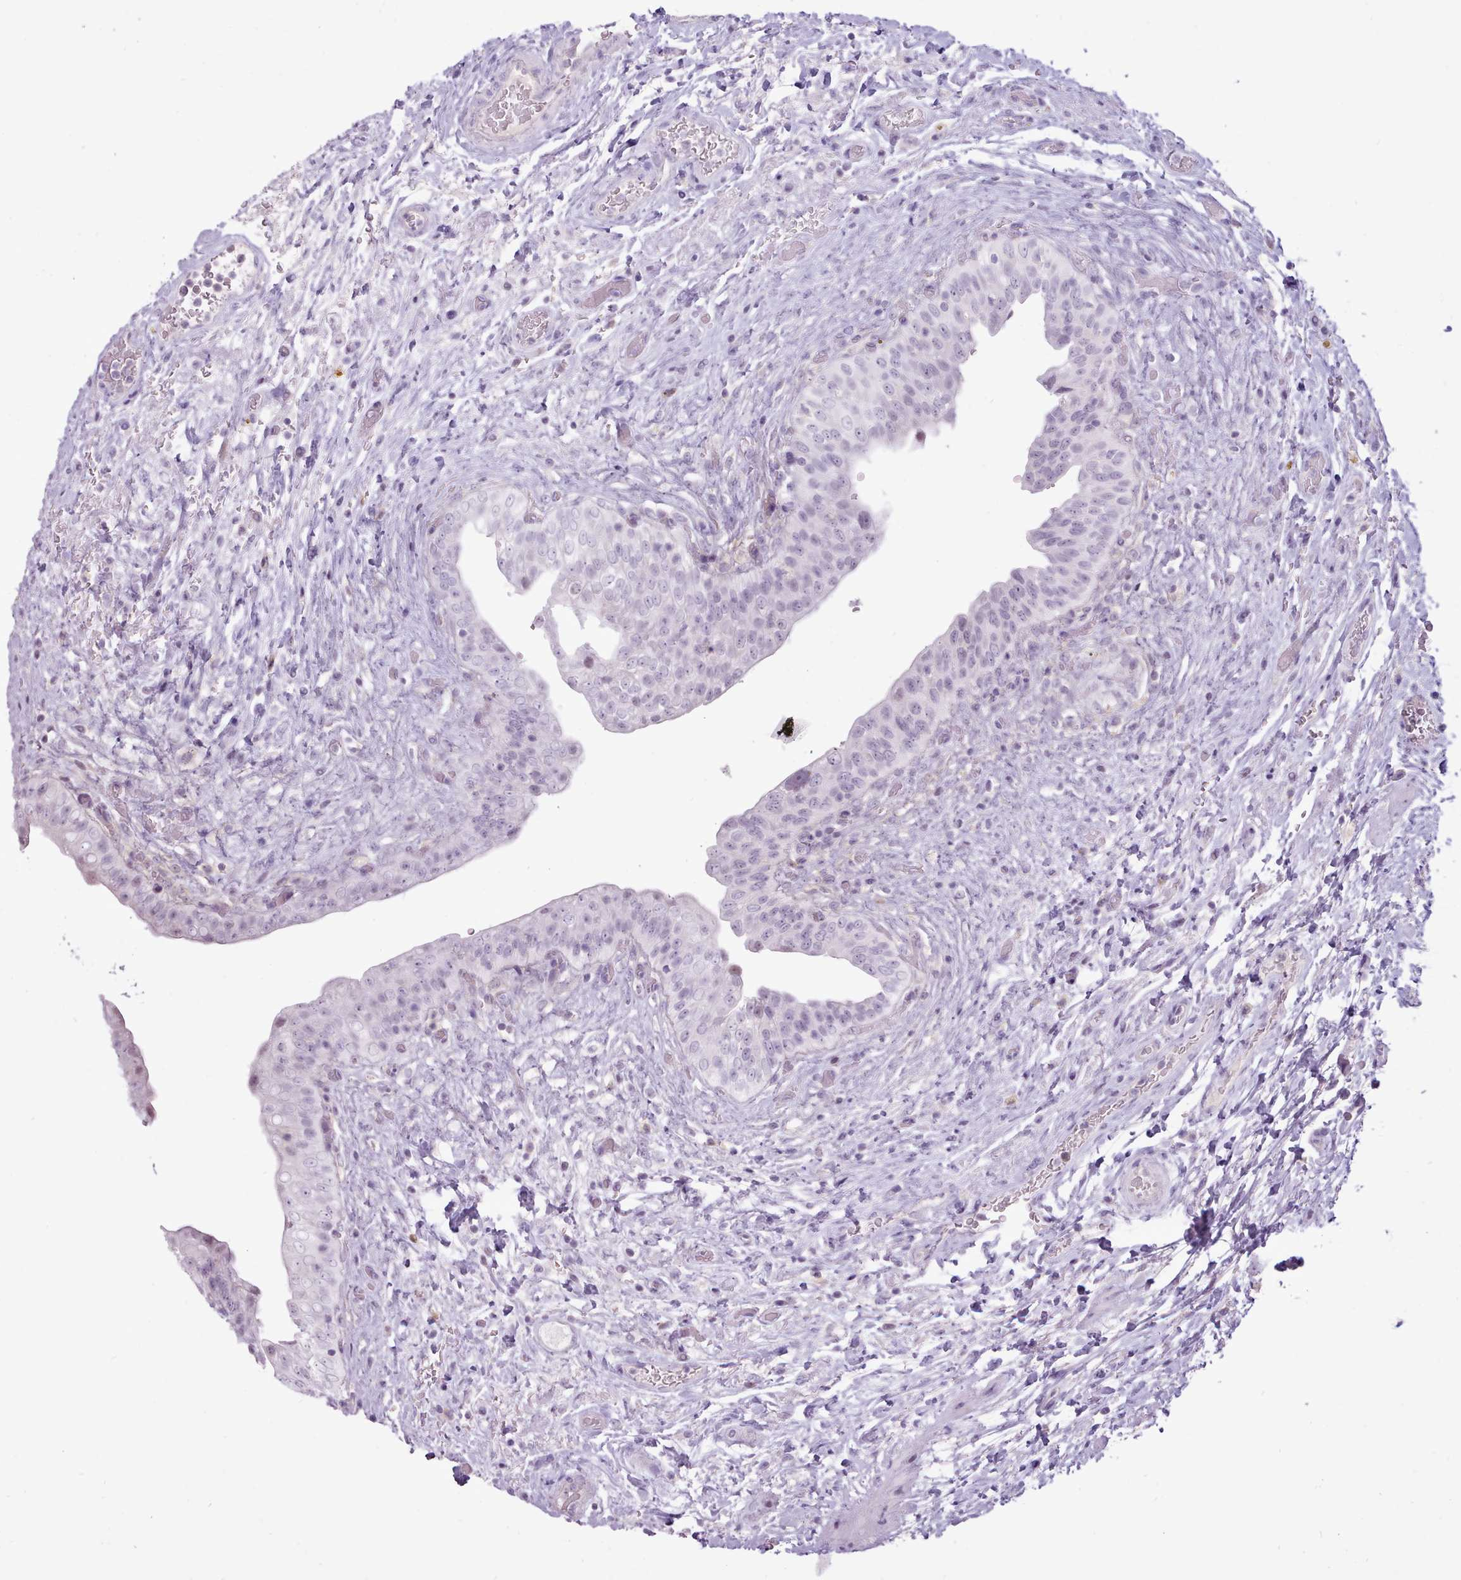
{"staining": {"intensity": "weak", "quantity": "<25%", "location": "nuclear"}, "tissue": "urinary bladder", "cell_type": "Urothelial cells", "image_type": "normal", "snomed": [{"axis": "morphology", "description": "Normal tissue, NOS"}, {"axis": "topography", "description": "Urinary bladder"}], "caption": "Normal urinary bladder was stained to show a protein in brown. There is no significant staining in urothelial cells. (Immunohistochemistry (ihc), brightfield microscopy, high magnification).", "gene": "BDKRB2", "patient": {"sex": "male", "age": 69}}